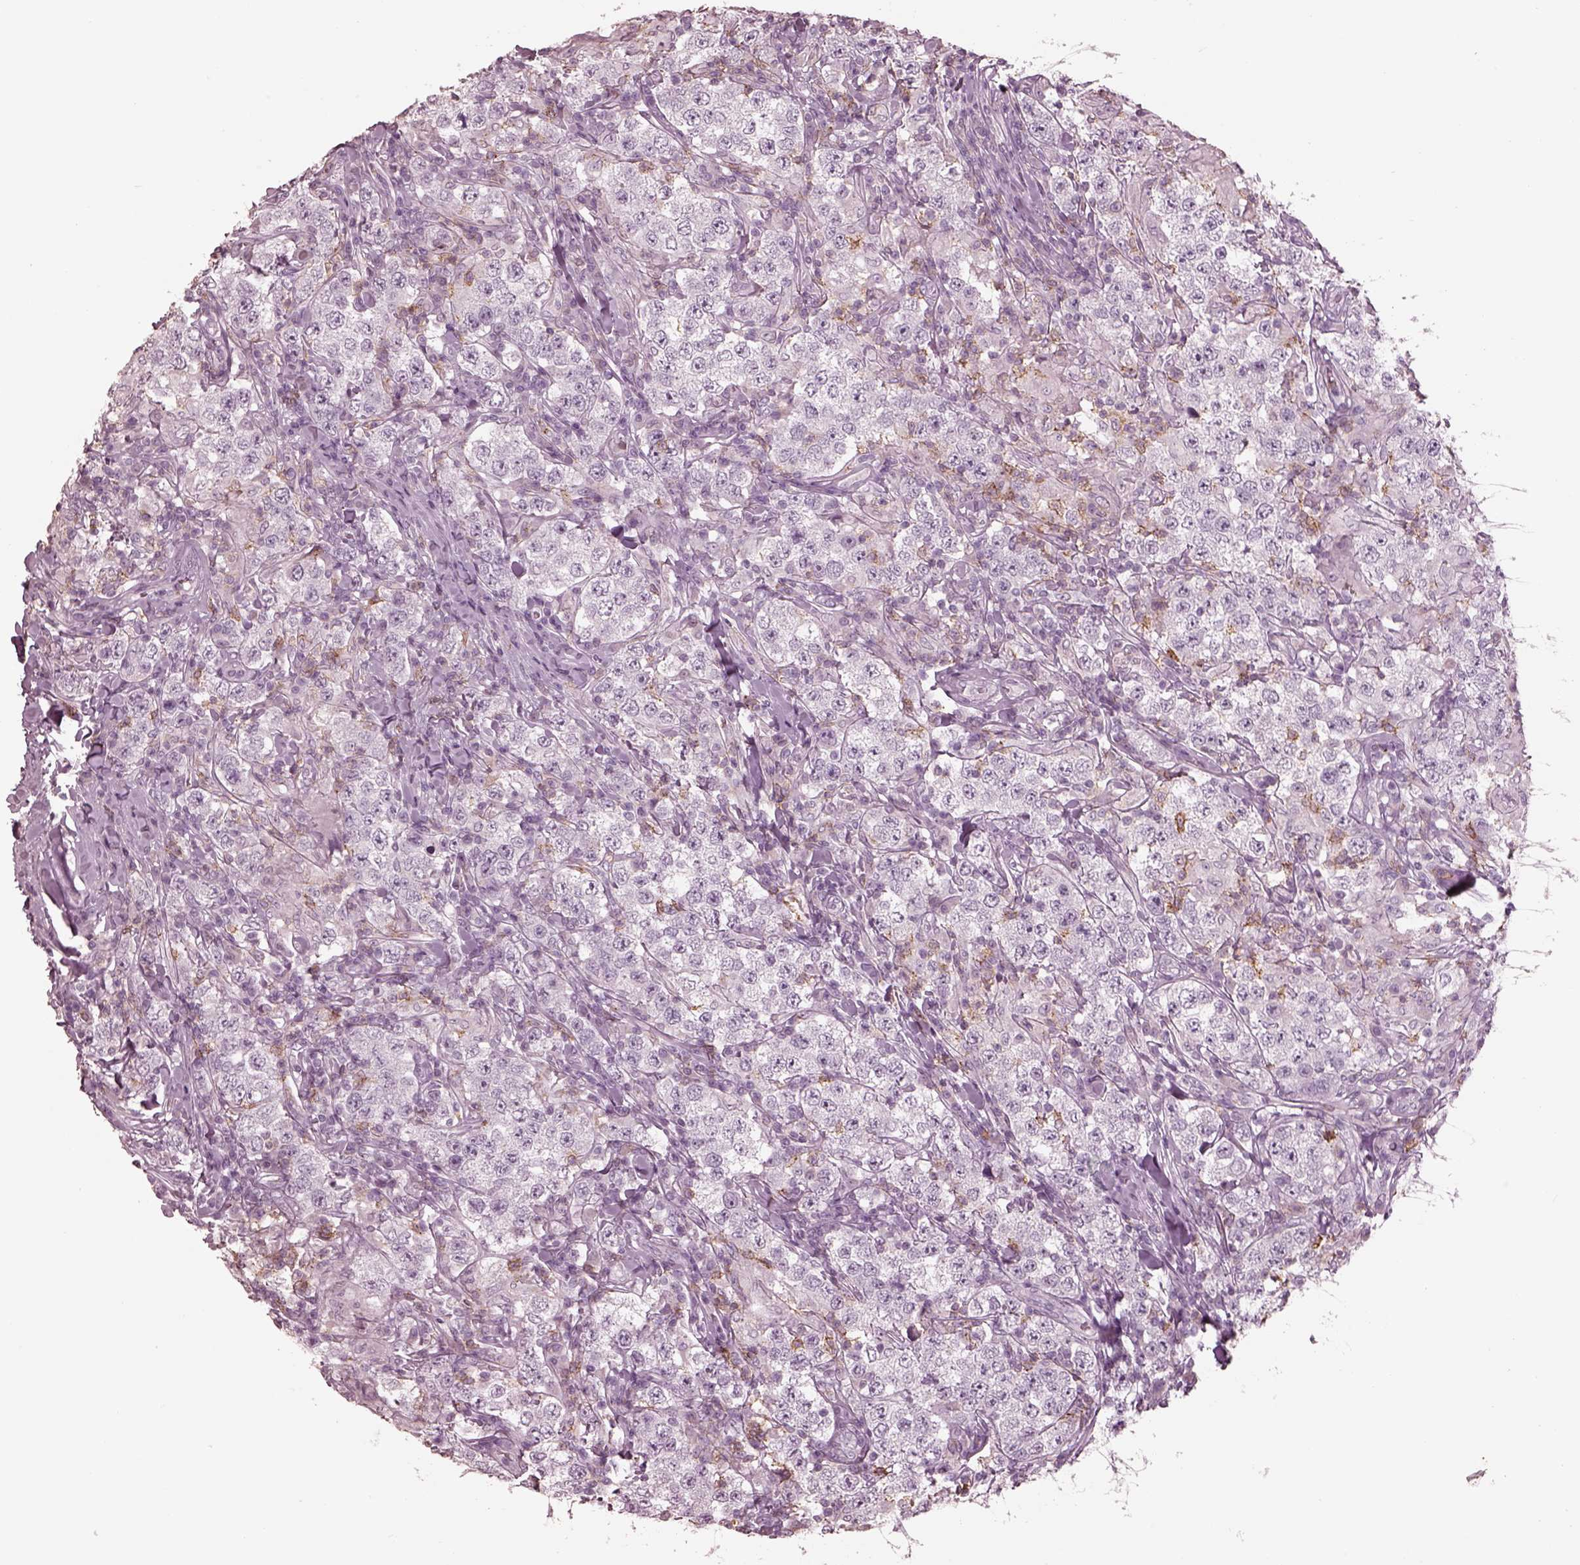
{"staining": {"intensity": "negative", "quantity": "none", "location": "none"}, "tissue": "testis cancer", "cell_type": "Tumor cells", "image_type": "cancer", "snomed": [{"axis": "morphology", "description": "Seminoma, NOS"}, {"axis": "morphology", "description": "Carcinoma, Embryonal, NOS"}, {"axis": "topography", "description": "Testis"}], "caption": "DAB immunohistochemical staining of human testis embryonal carcinoma displays no significant positivity in tumor cells.", "gene": "PDCD1", "patient": {"sex": "male", "age": 41}}